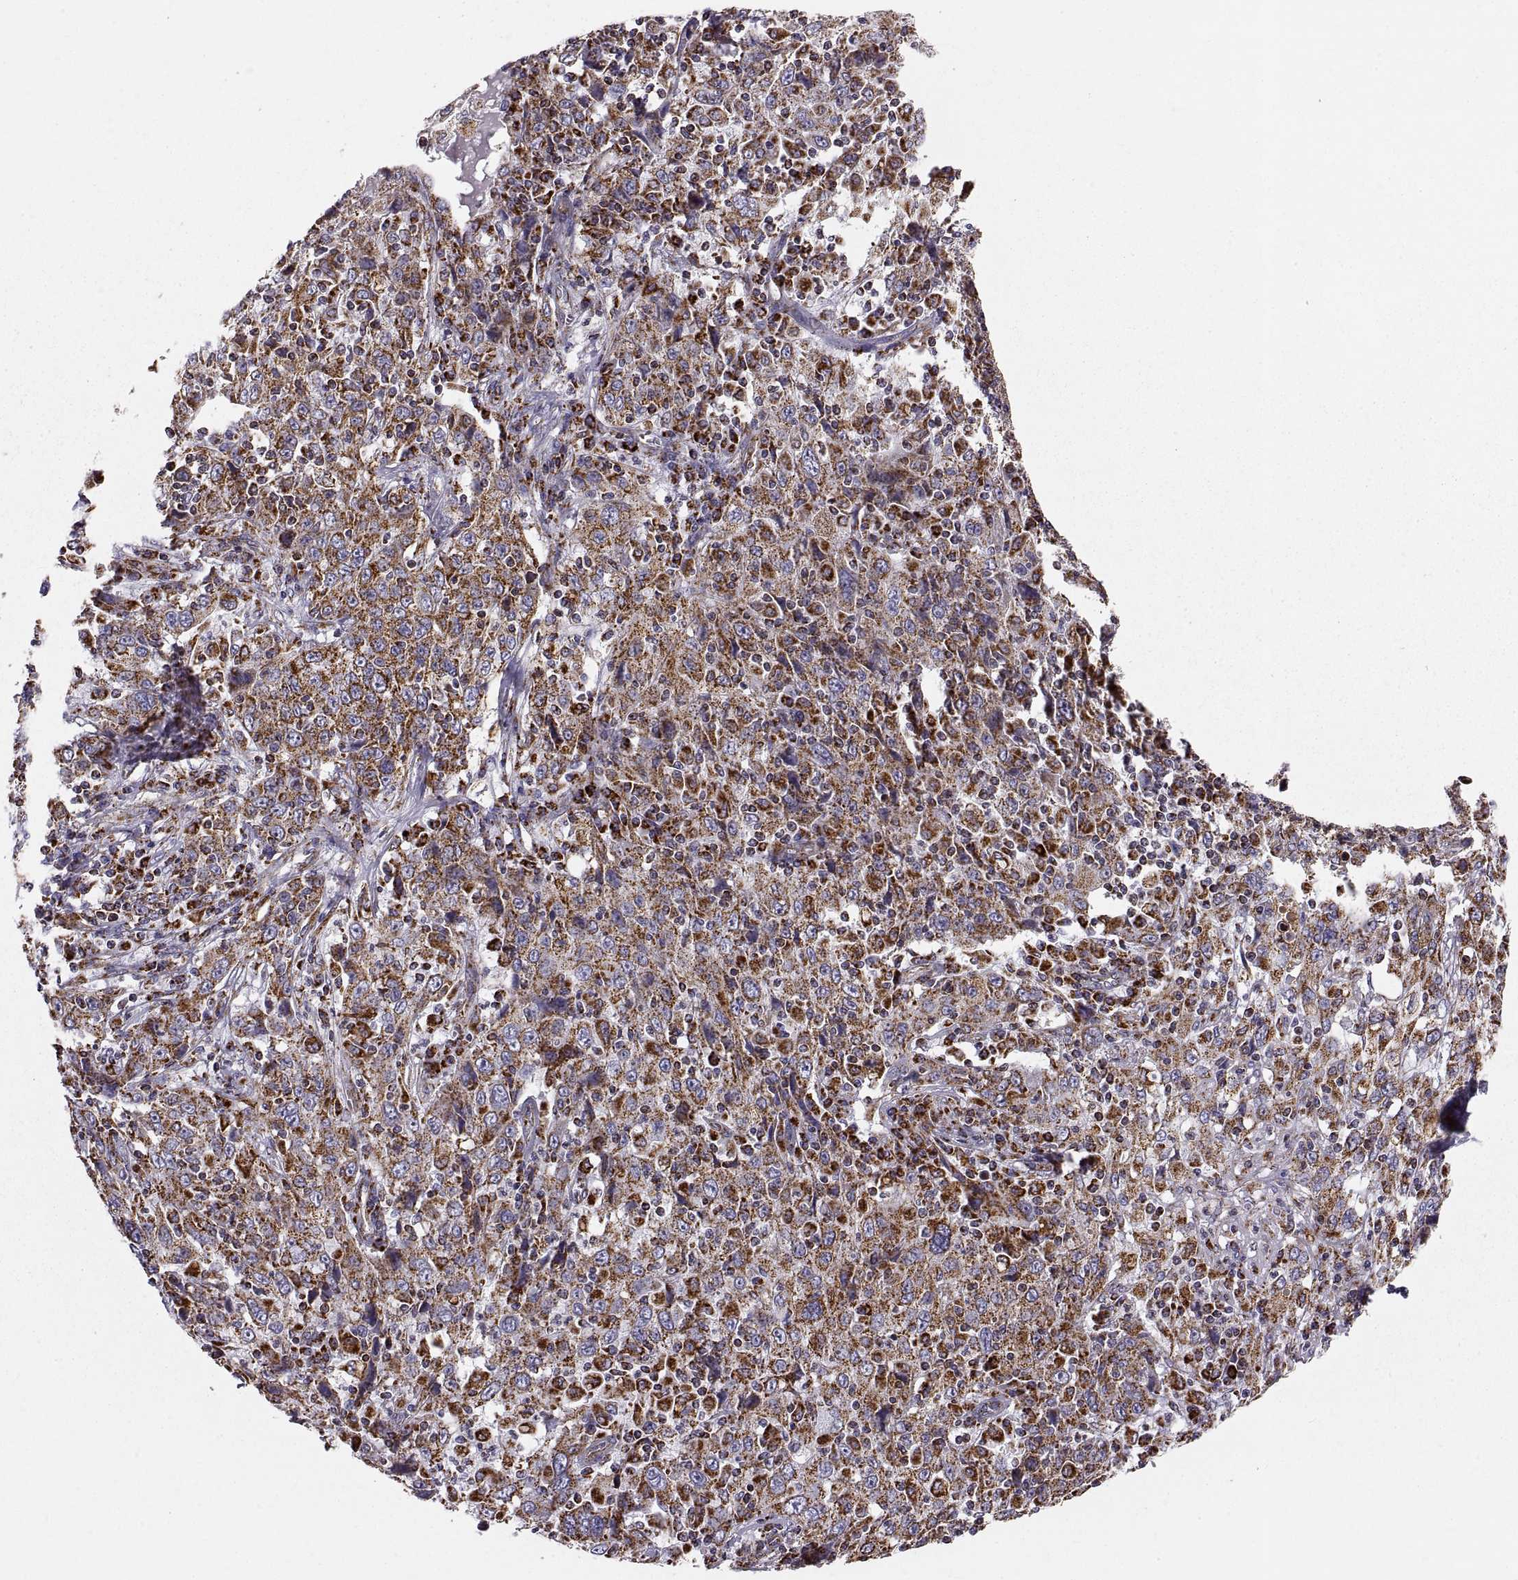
{"staining": {"intensity": "strong", "quantity": ">75%", "location": "cytoplasmic/membranous"}, "tissue": "cervical cancer", "cell_type": "Tumor cells", "image_type": "cancer", "snomed": [{"axis": "morphology", "description": "Squamous cell carcinoma, NOS"}, {"axis": "topography", "description": "Cervix"}], "caption": "Strong cytoplasmic/membranous positivity is appreciated in approximately >75% of tumor cells in squamous cell carcinoma (cervical).", "gene": "ARSD", "patient": {"sex": "female", "age": 46}}